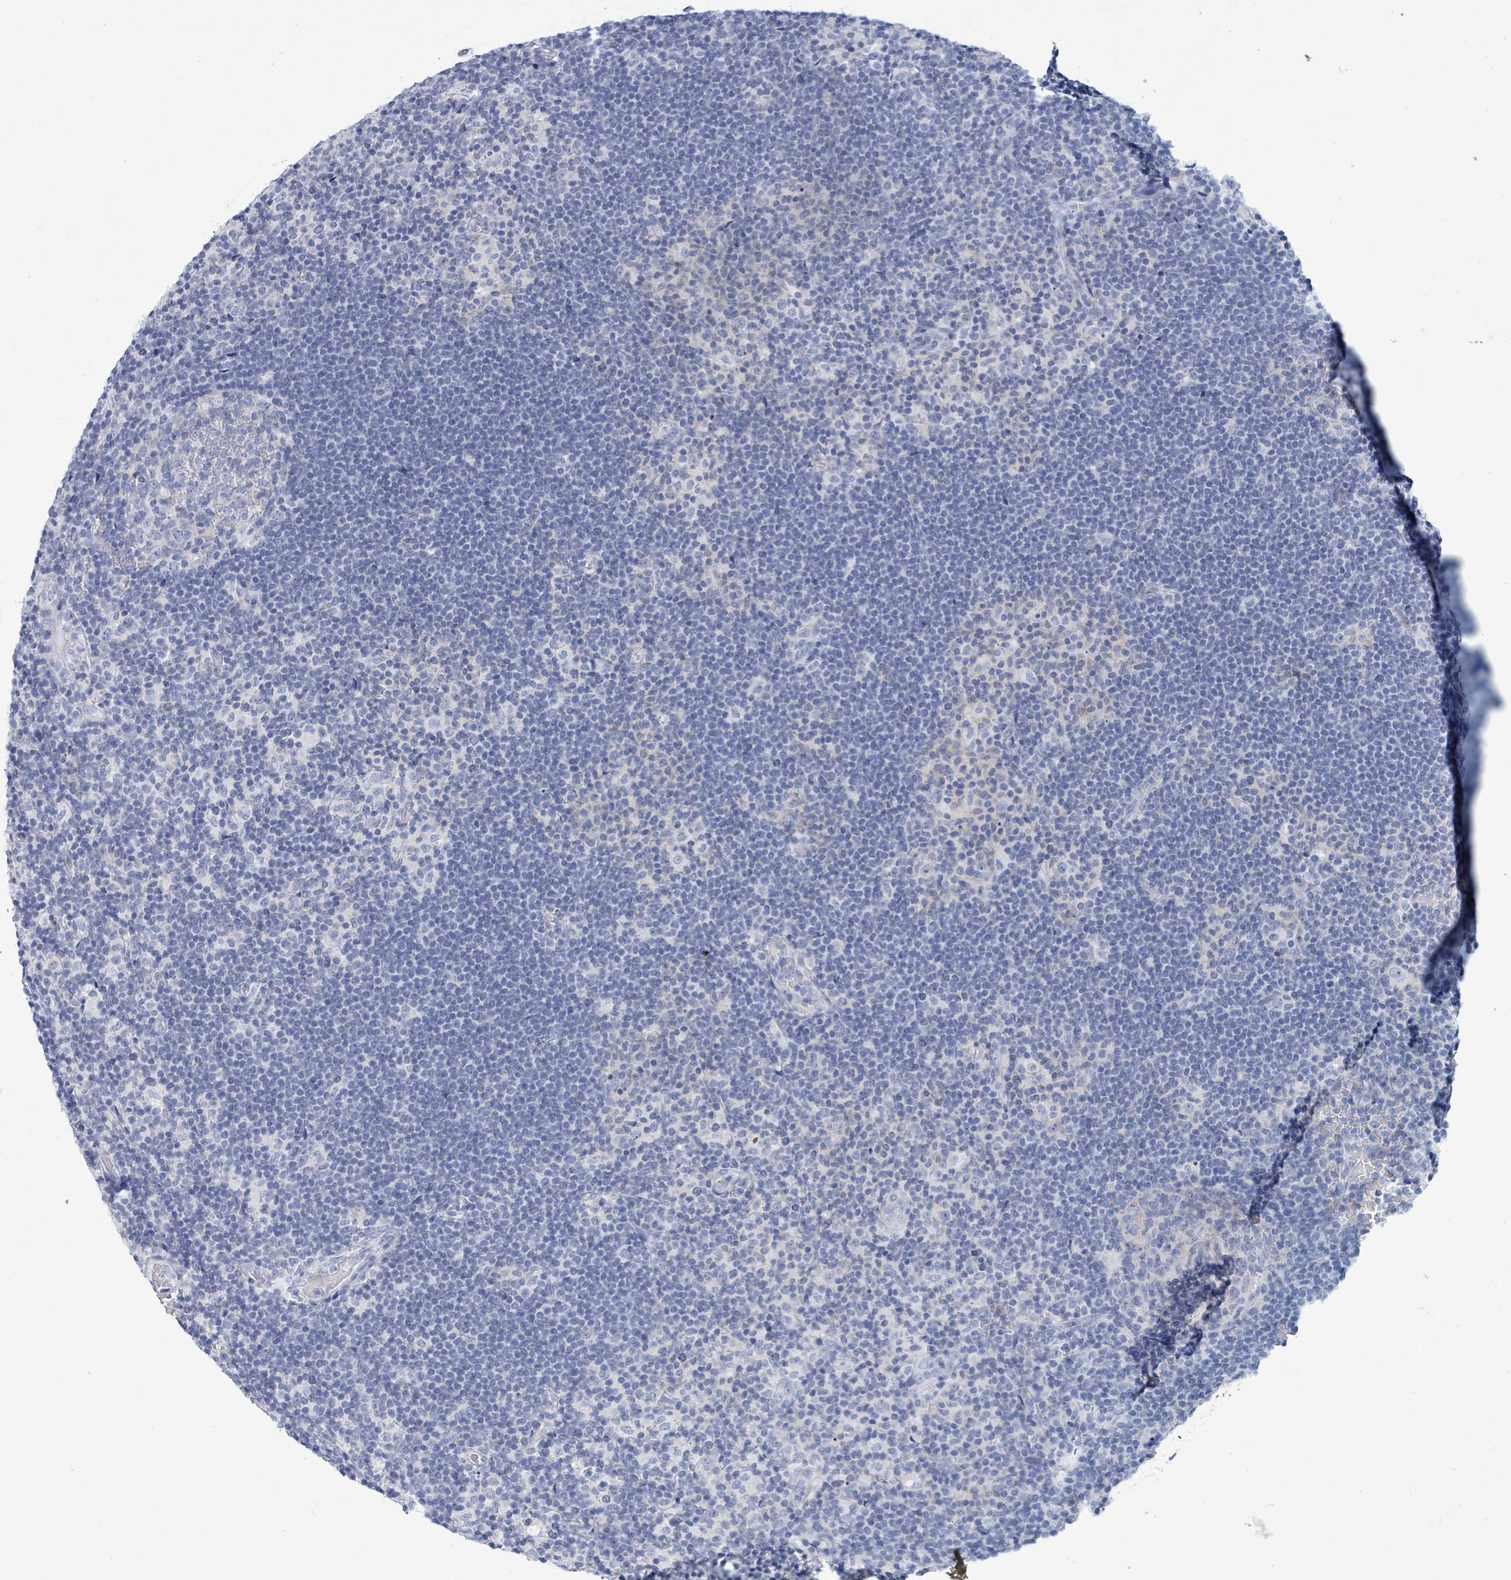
{"staining": {"intensity": "negative", "quantity": "none", "location": "none"}, "tissue": "lymphoma", "cell_type": "Tumor cells", "image_type": "cancer", "snomed": [{"axis": "morphology", "description": "Hodgkin's disease, NOS"}, {"axis": "topography", "description": "Lymph node"}], "caption": "This is an immunohistochemistry (IHC) image of human lymphoma. There is no staining in tumor cells.", "gene": "BSG", "patient": {"sex": "female", "age": 57}}